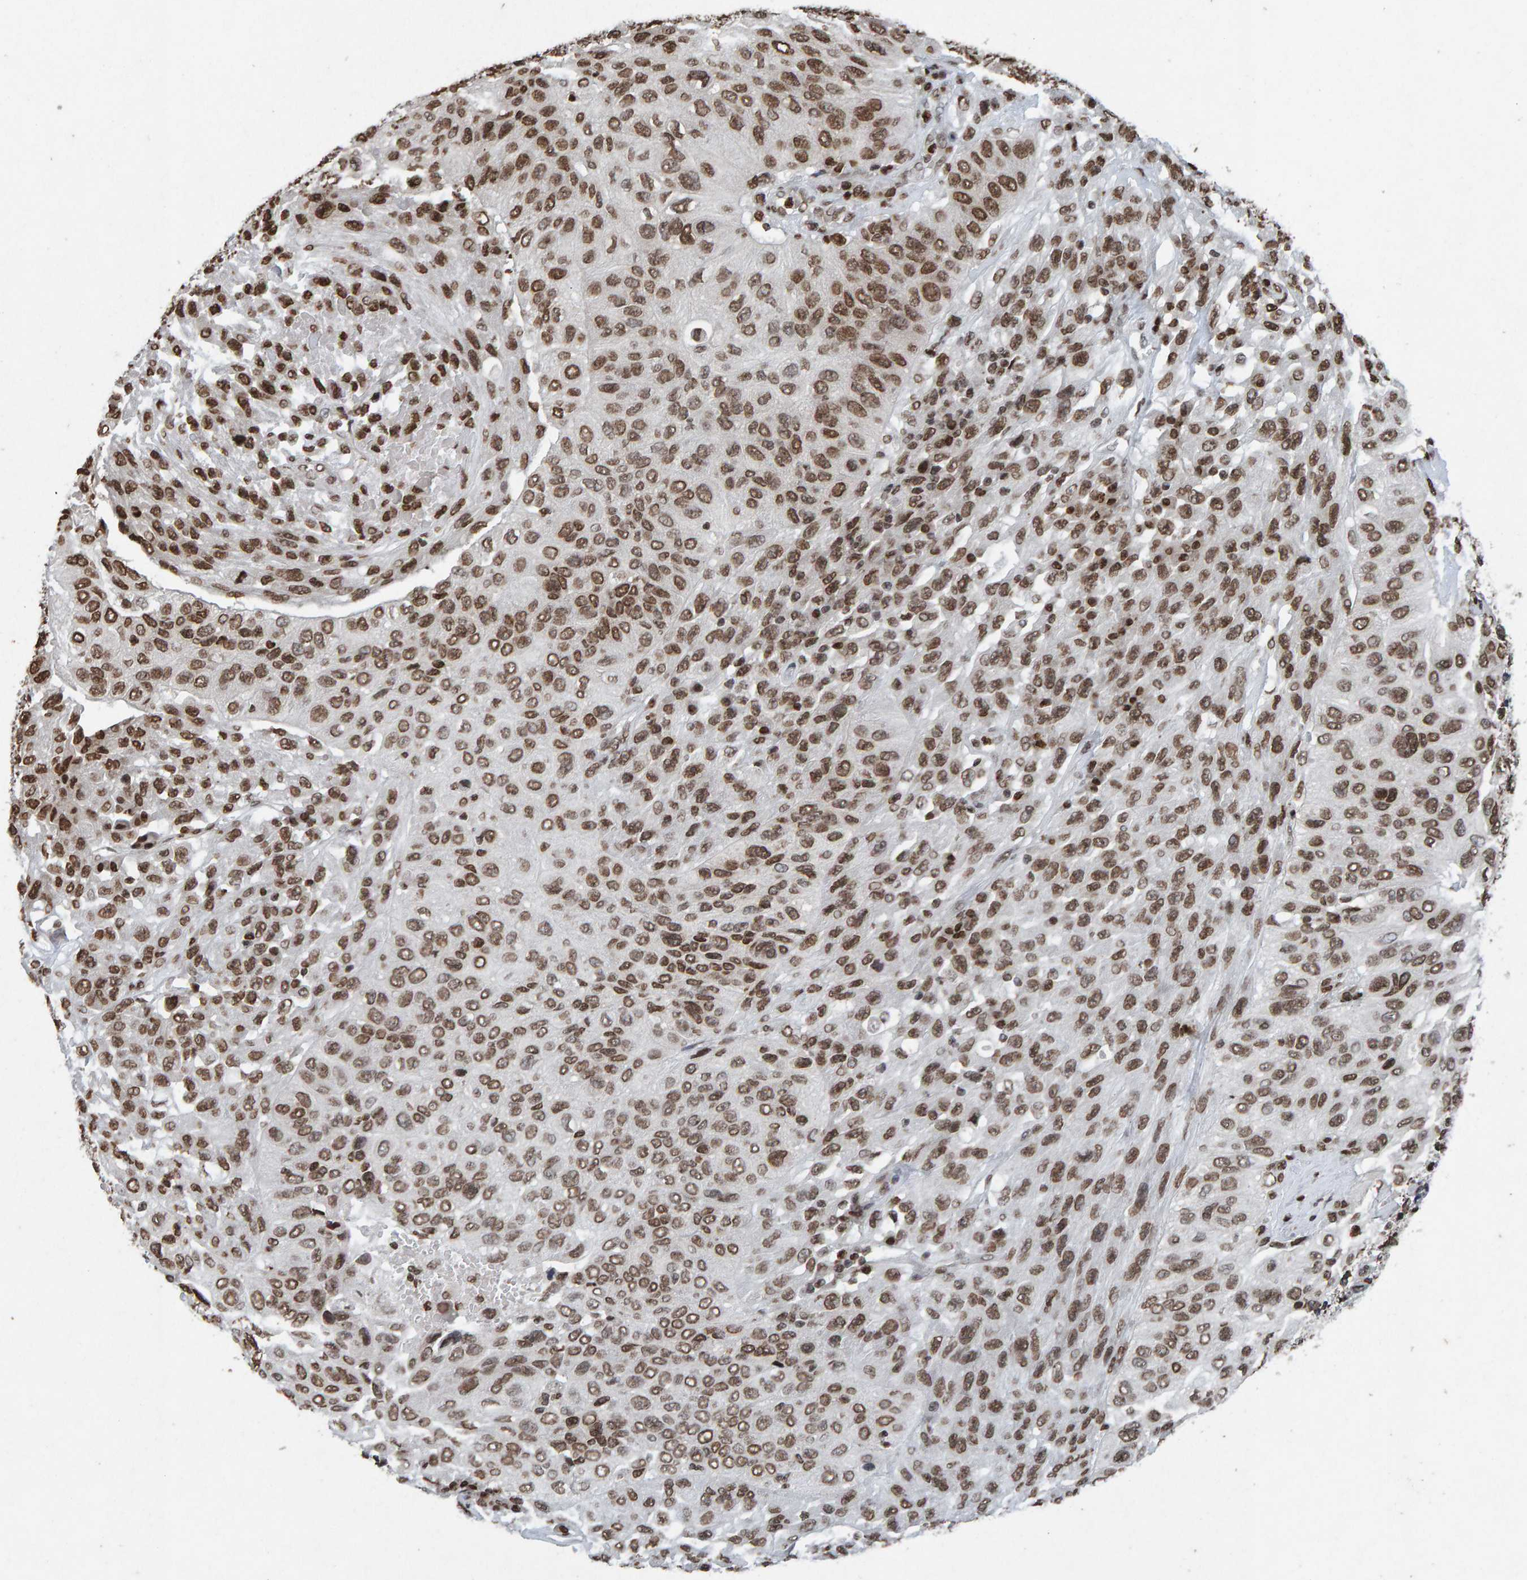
{"staining": {"intensity": "strong", "quantity": ">75%", "location": "nuclear"}, "tissue": "urothelial cancer", "cell_type": "Tumor cells", "image_type": "cancer", "snomed": [{"axis": "morphology", "description": "Urothelial carcinoma, High grade"}, {"axis": "topography", "description": "Urinary bladder"}], "caption": "Immunohistochemical staining of high-grade urothelial carcinoma exhibits high levels of strong nuclear staining in approximately >75% of tumor cells.", "gene": "H2AZ1", "patient": {"sex": "male", "age": 66}}